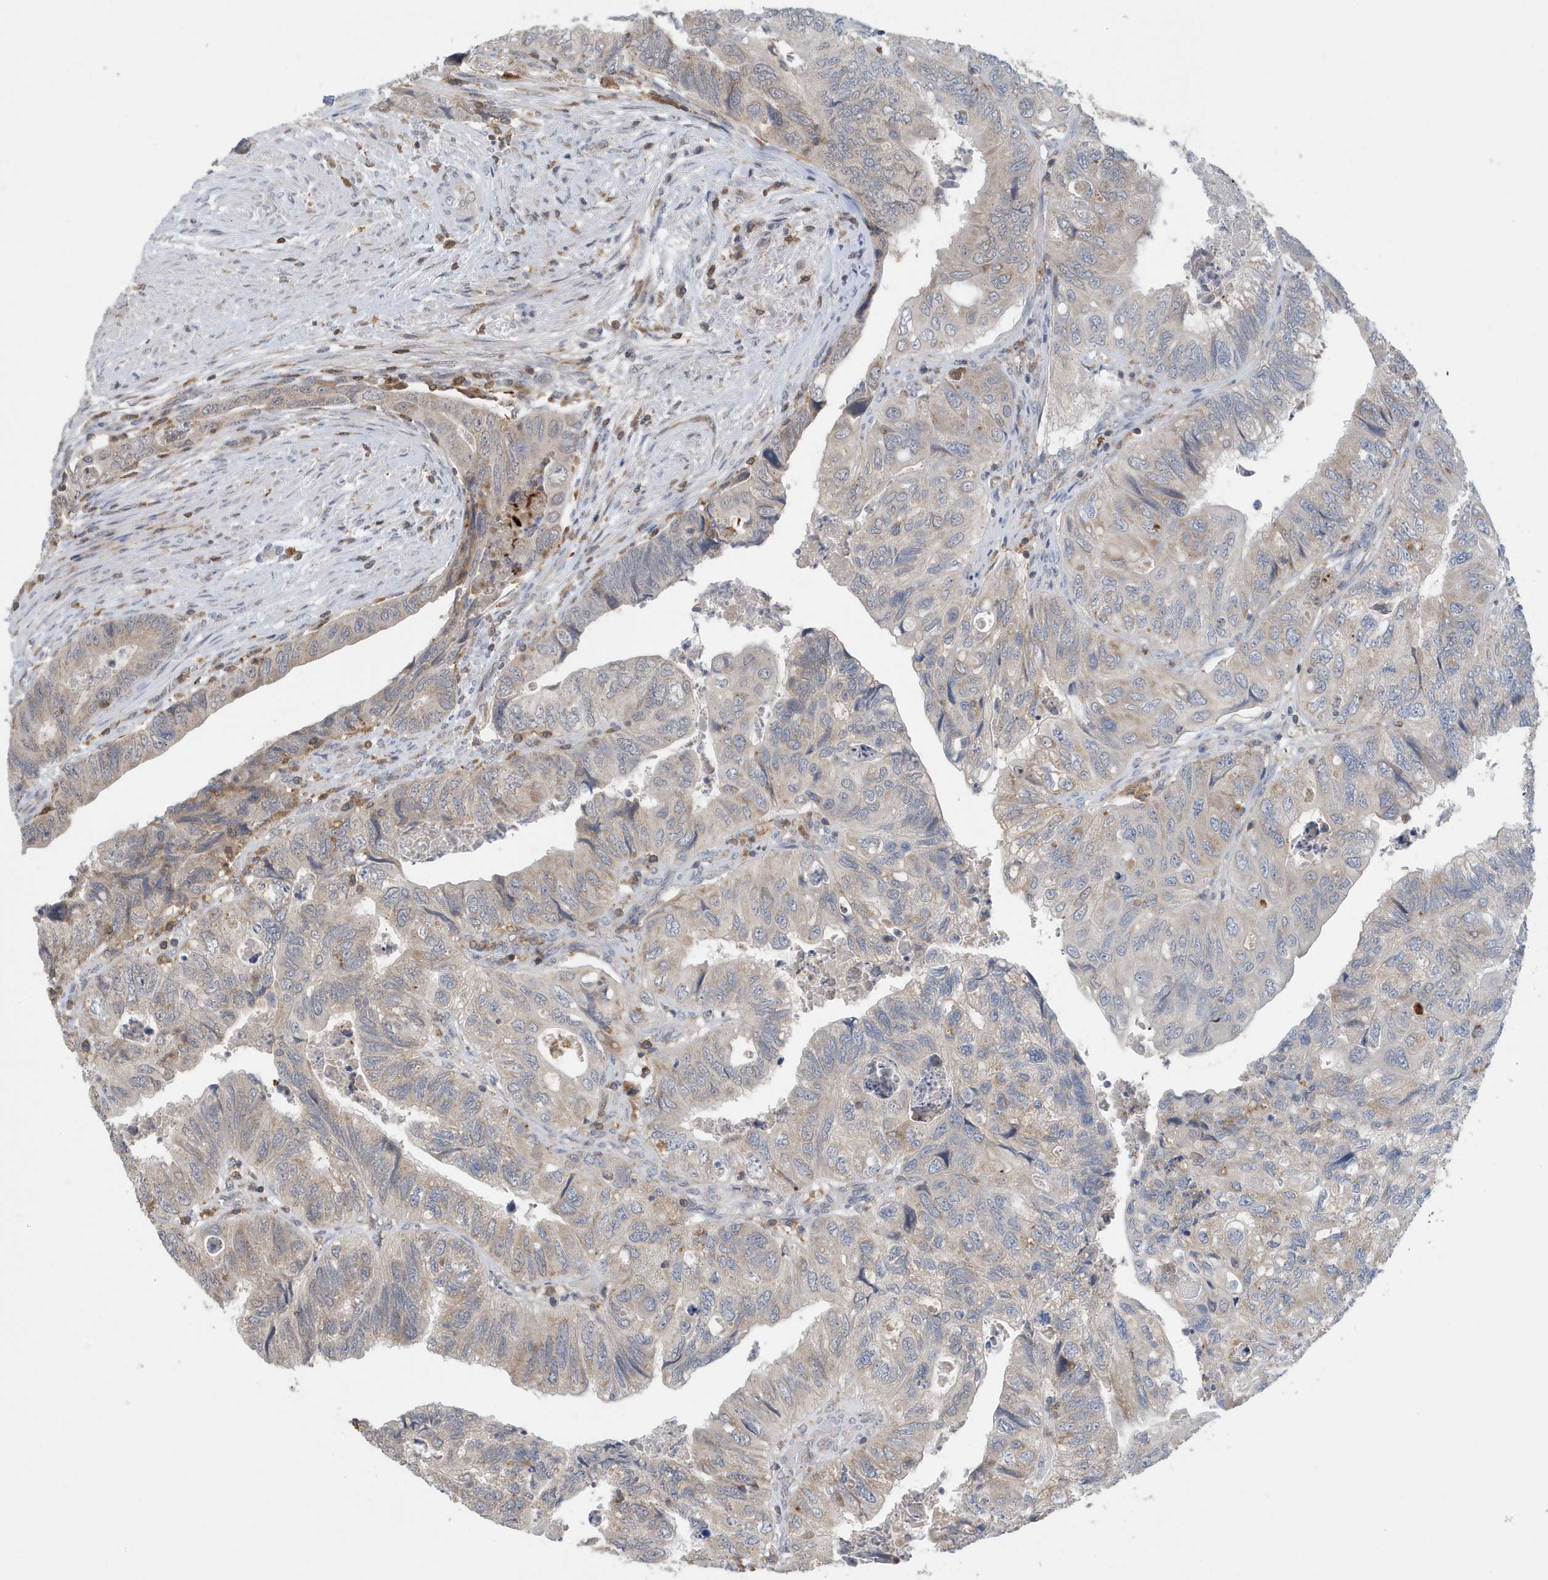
{"staining": {"intensity": "negative", "quantity": "none", "location": "none"}, "tissue": "colorectal cancer", "cell_type": "Tumor cells", "image_type": "cancer", "snomed": [{"axis": "morphology", "description": "Adenocarcinoma, NOS"}, {"axis": "topography", "description": "Rectum"}], "caption": "Histopathology image shows no protein positivity in tumor cells of colorectal adenocarcinoma tissue.", "gene": "NSUN3", "patient": {"sex": "male", "age": 63}}